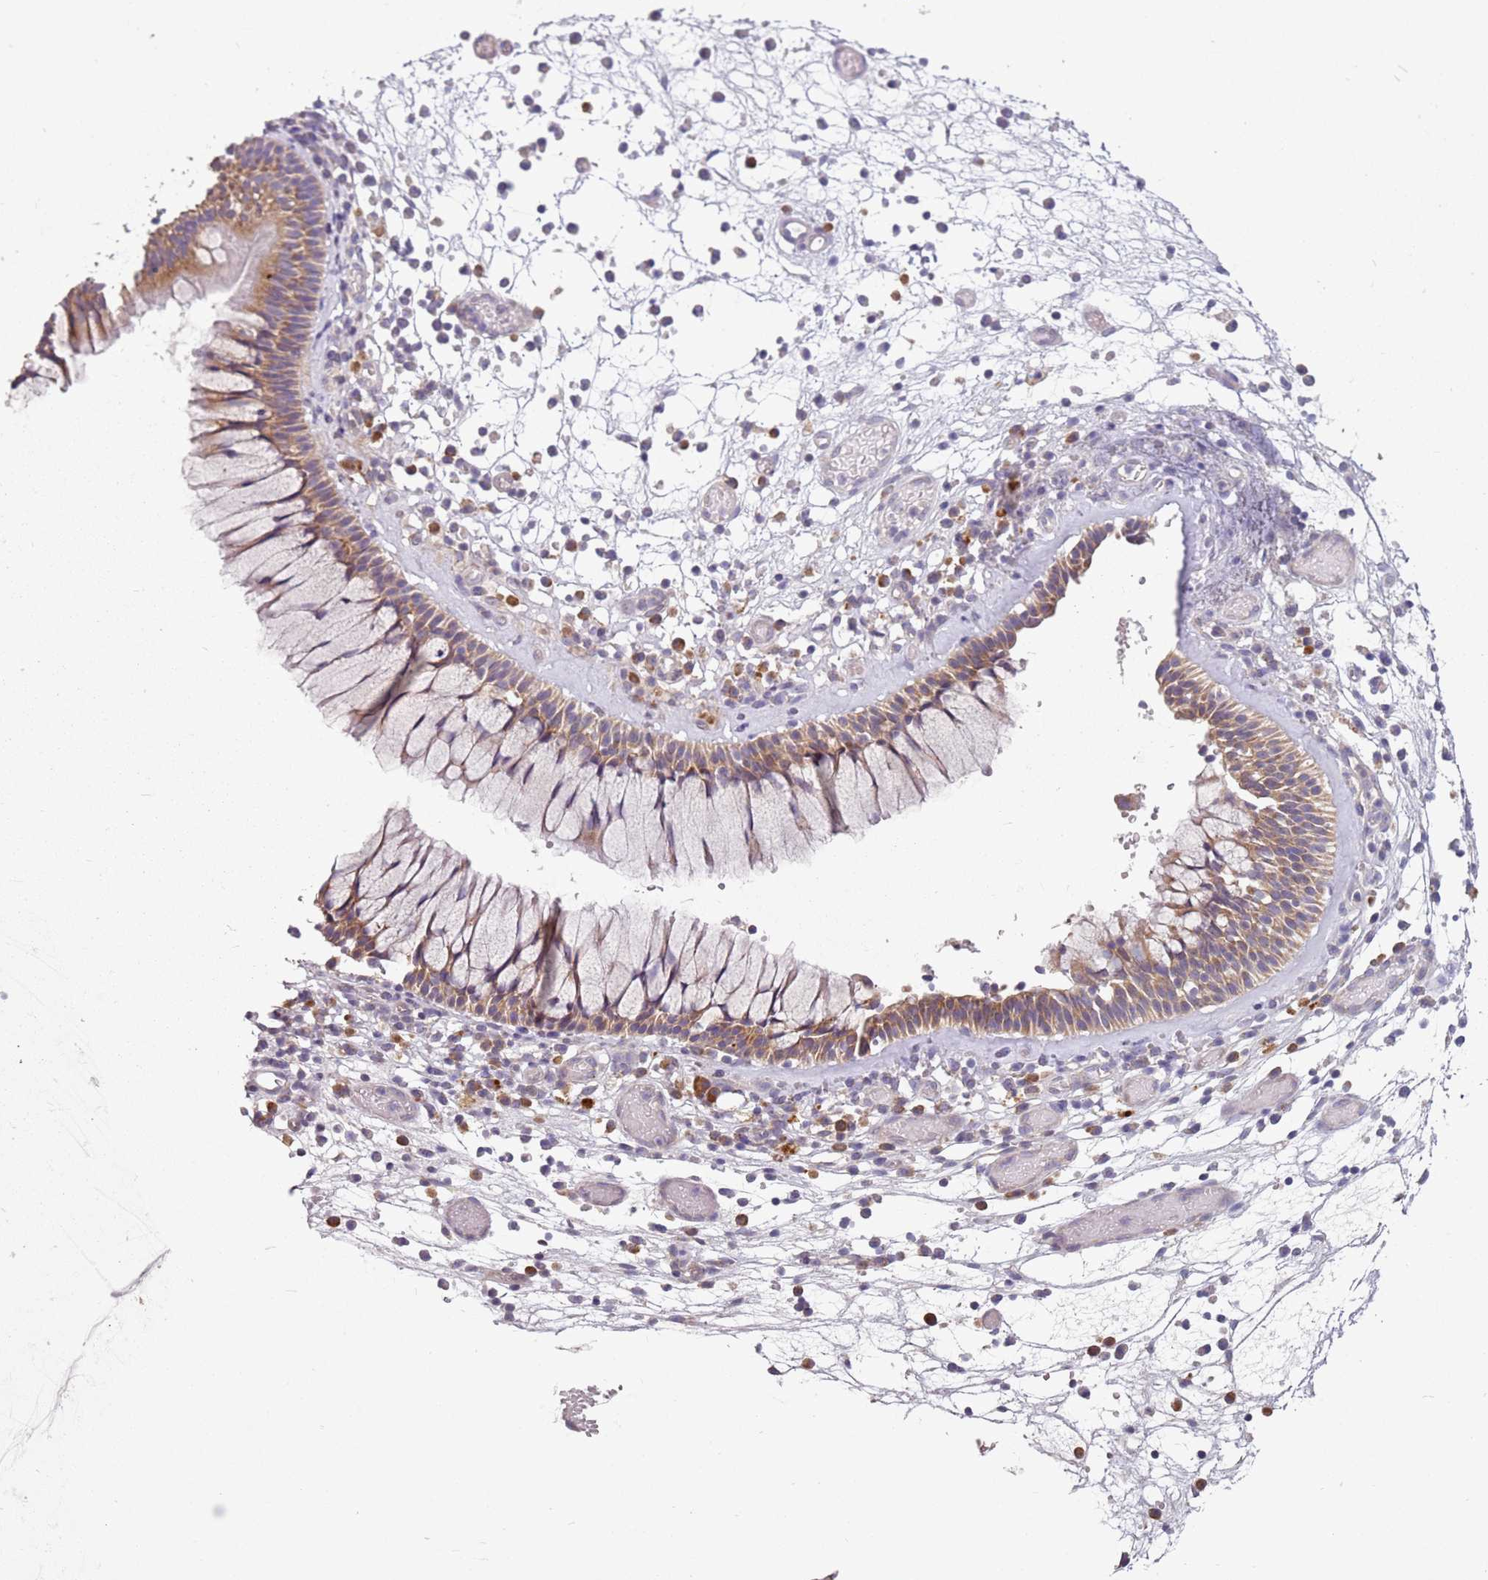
{"staining": {"intensity": "moderate", "quantity": ">75%", "location": "cytoplasmic/membranous"}, "tissue": "nasopharynx", "cell_type": "Respiratory epithelial cells", "image_type": "normal", "snomed": [{"axis": "morphology", "description": "Normal tissue, NOS"}, {"axis": "morphology", "description": "Inflammation, NOS"}, {"axis": "topography", "description": "Nasopharynx"}], "caption": "Brown immunohistochemical staining in unremarkable nasopharynx reveals moderate cytoplasmic/membranous staining in about >75% of respiratory epithelial cells.", "gene": "RPS28", "patient": {"sex": "male", "age": 70}}